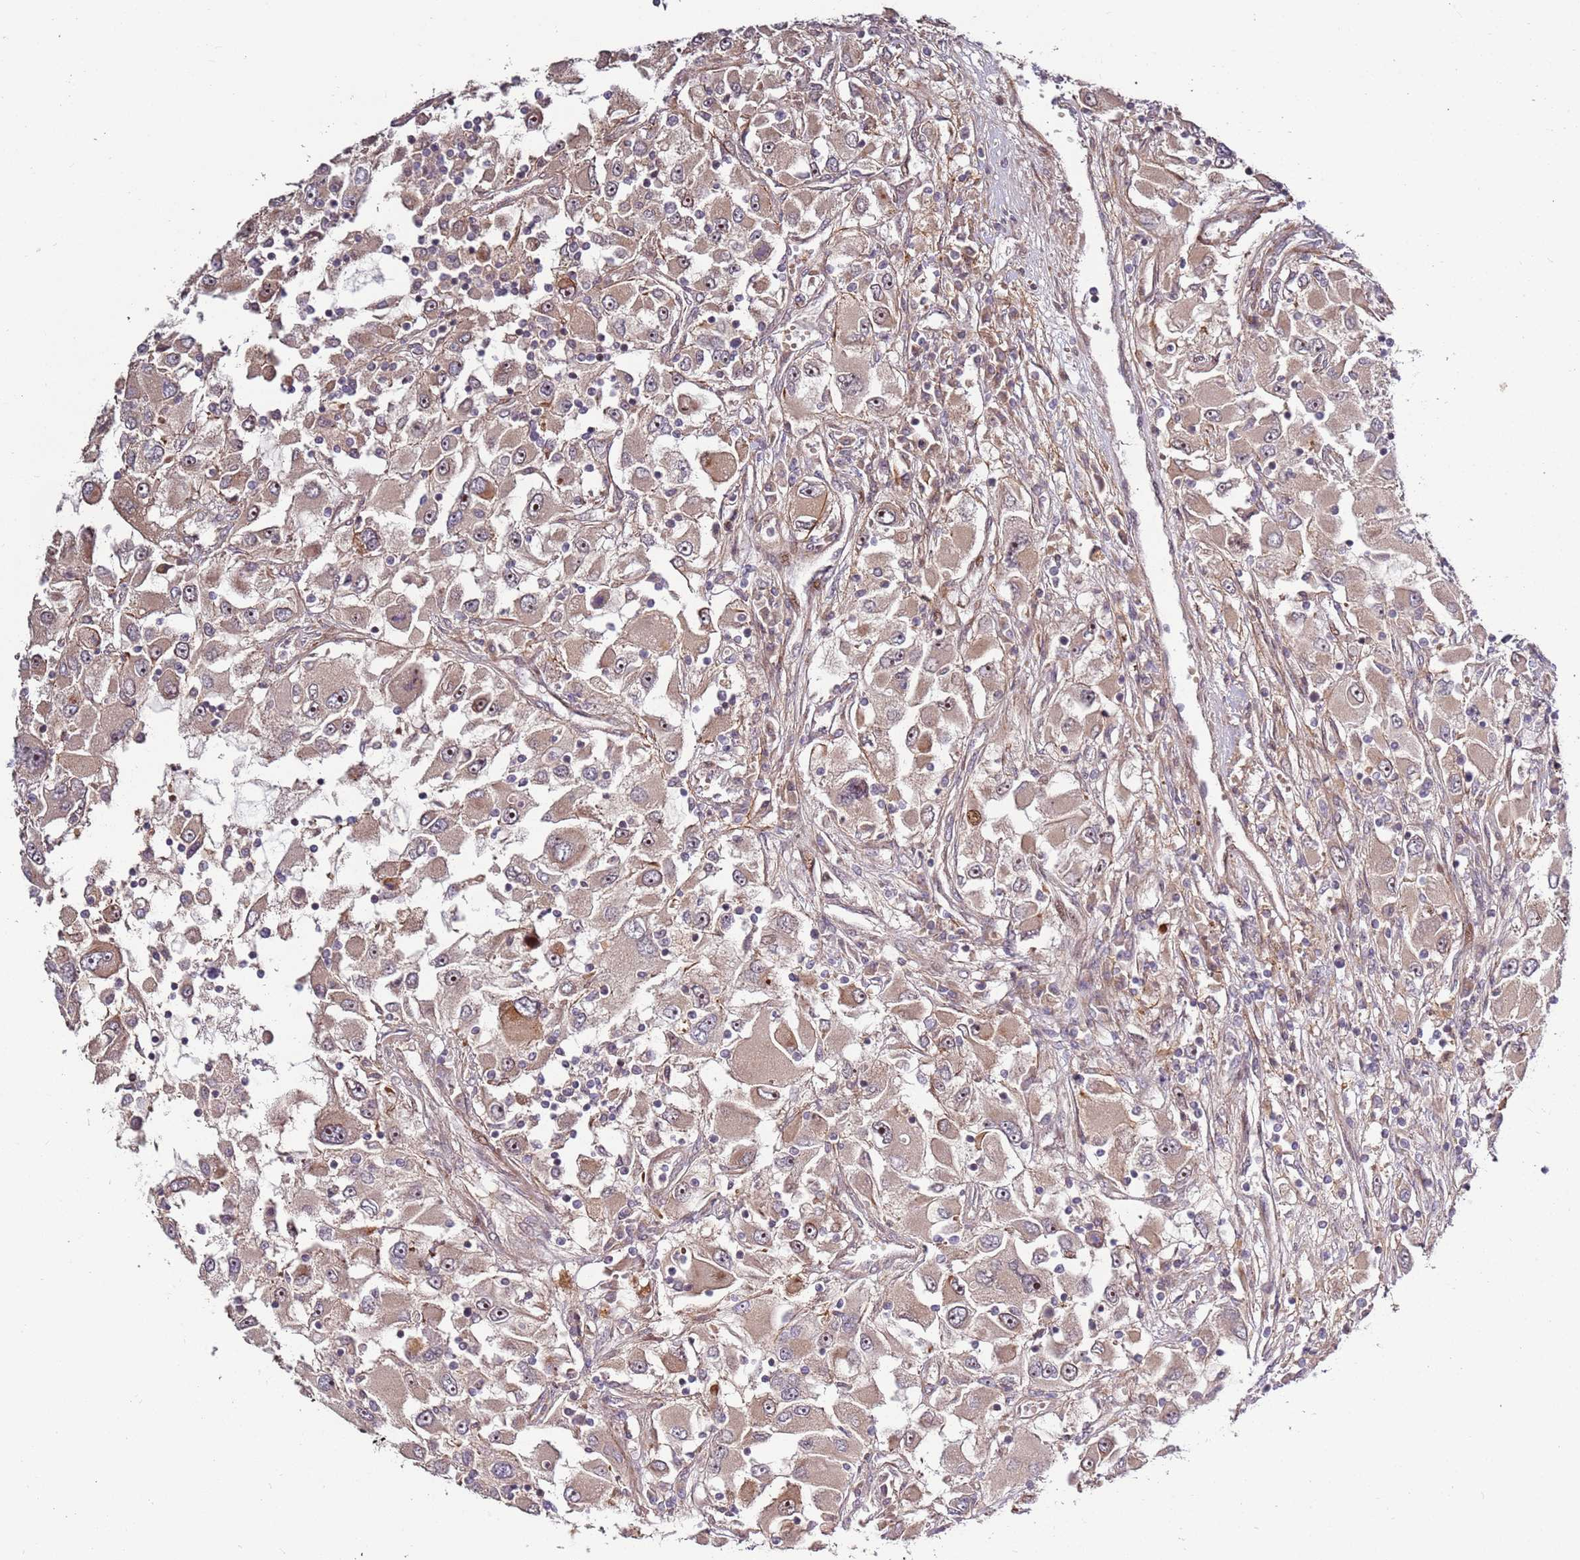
{"staining": {"intensity": "weak", "quantity": ">75%", "location": "cytoplasmic/membranous"}, "tissue": "renal cancer", "cell_type": "Tumor cells", "image_type": "cancer", "snomed": [{"axis": "morphology", "description": "Adenocarcinoma, NOS"}, {"axis": "topography", "description": "Kidney"}], "caption": "The micrograph displays staining of renal cancer (adenocarcinoma), revealing weak cytoplasmic/membranous protein expression (brown color) within tumor cells. Nuclei are stained in blue.", "gene": "RHBDL1", "patient": {"sex": "female", "age": 52}}